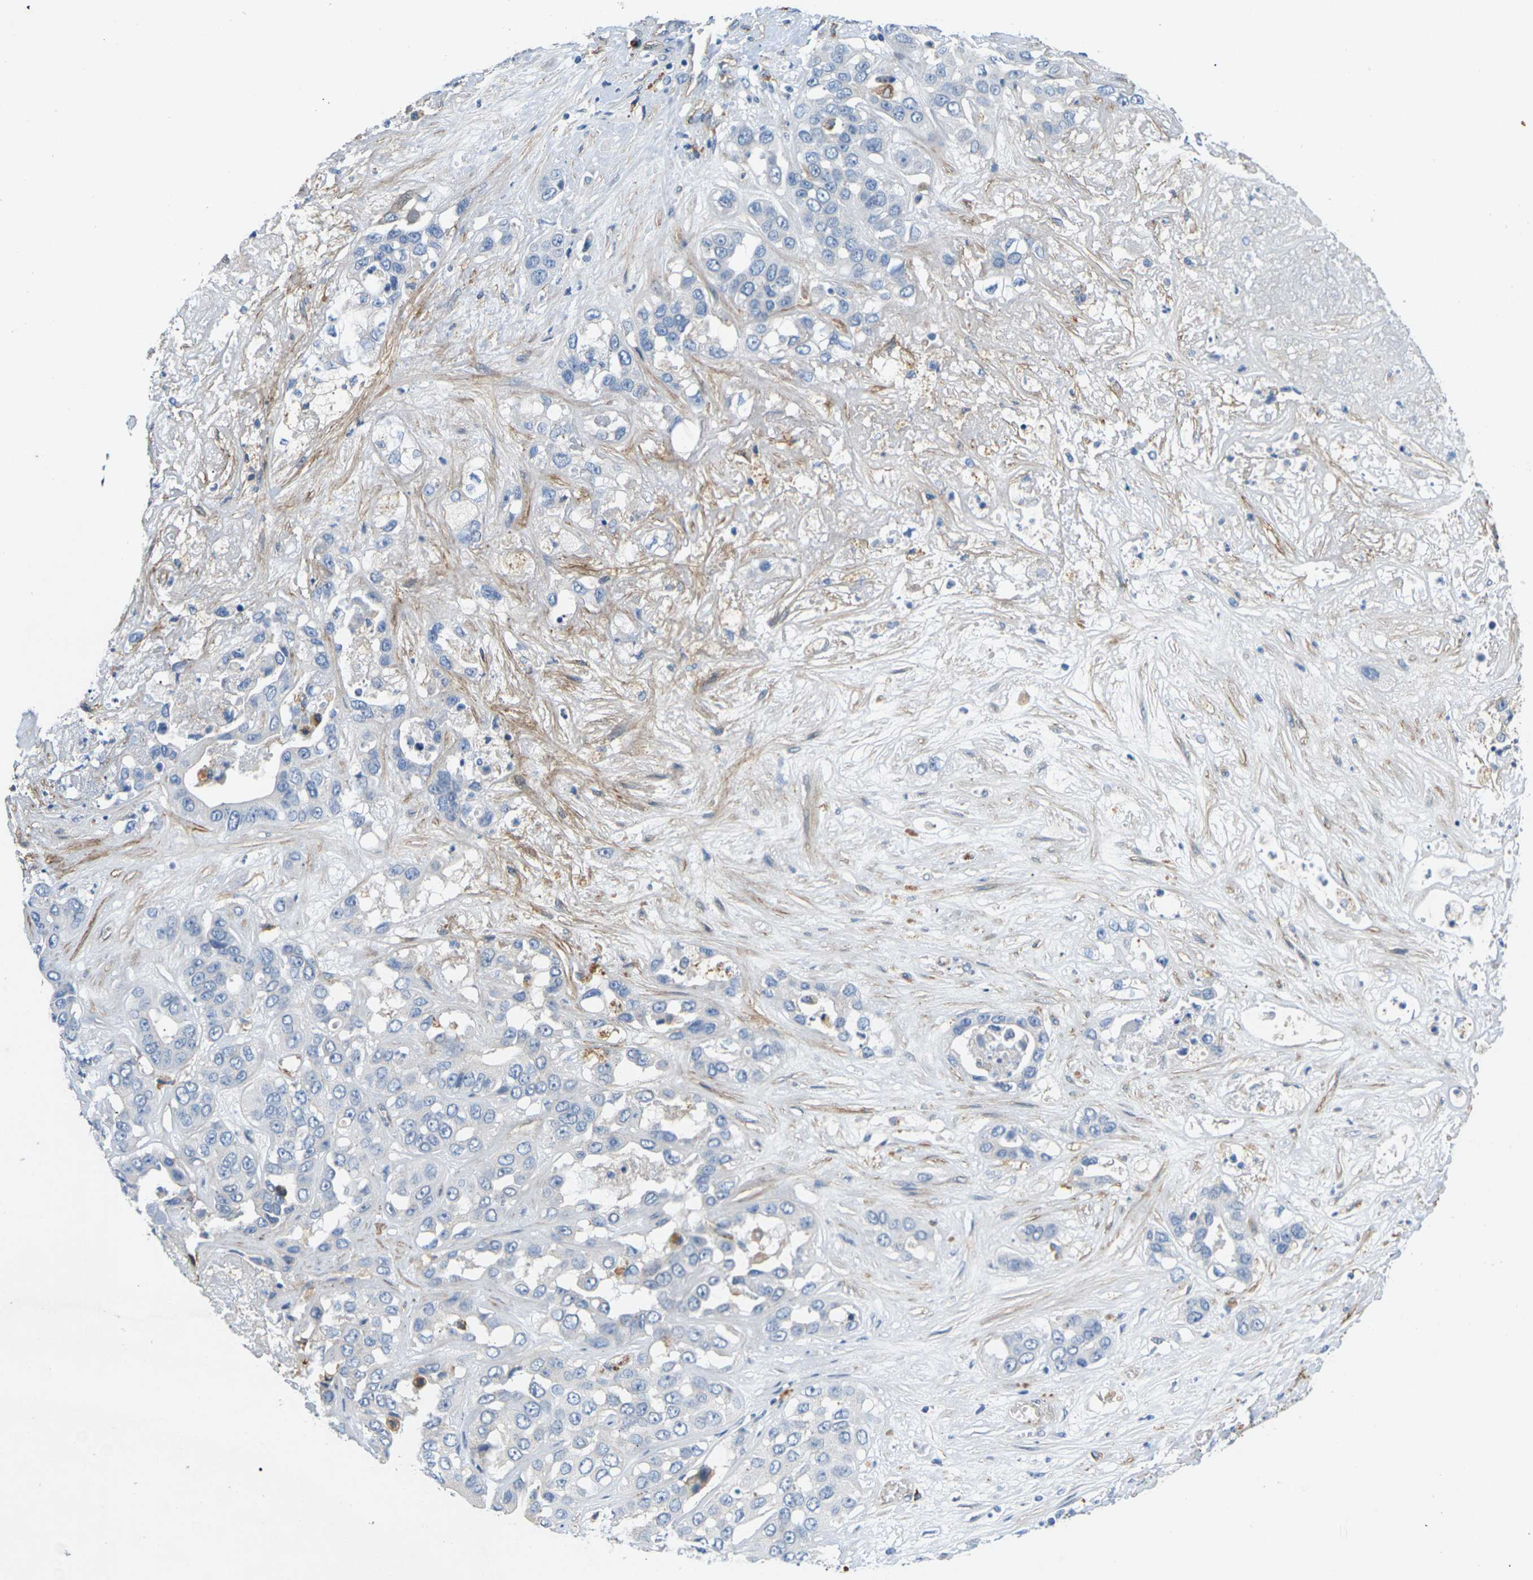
{"staining": {"intensity": "negative", "quantity": "none", "location": "none"}, "tissue": "liver cancer", "cell_type": "Tumor cells", "image_type": "cancer", "snomed": [{"axis": "morphology", "description": "Cholangiocarcinoma"}, {"axis": "topography", "description": "Liver"}], "caption": "Histopathology image shows no significant protein expression in tumor cells of liver cancer.", "gene": "ITGA5", "patient": {"sex": "female", "age": 52}}